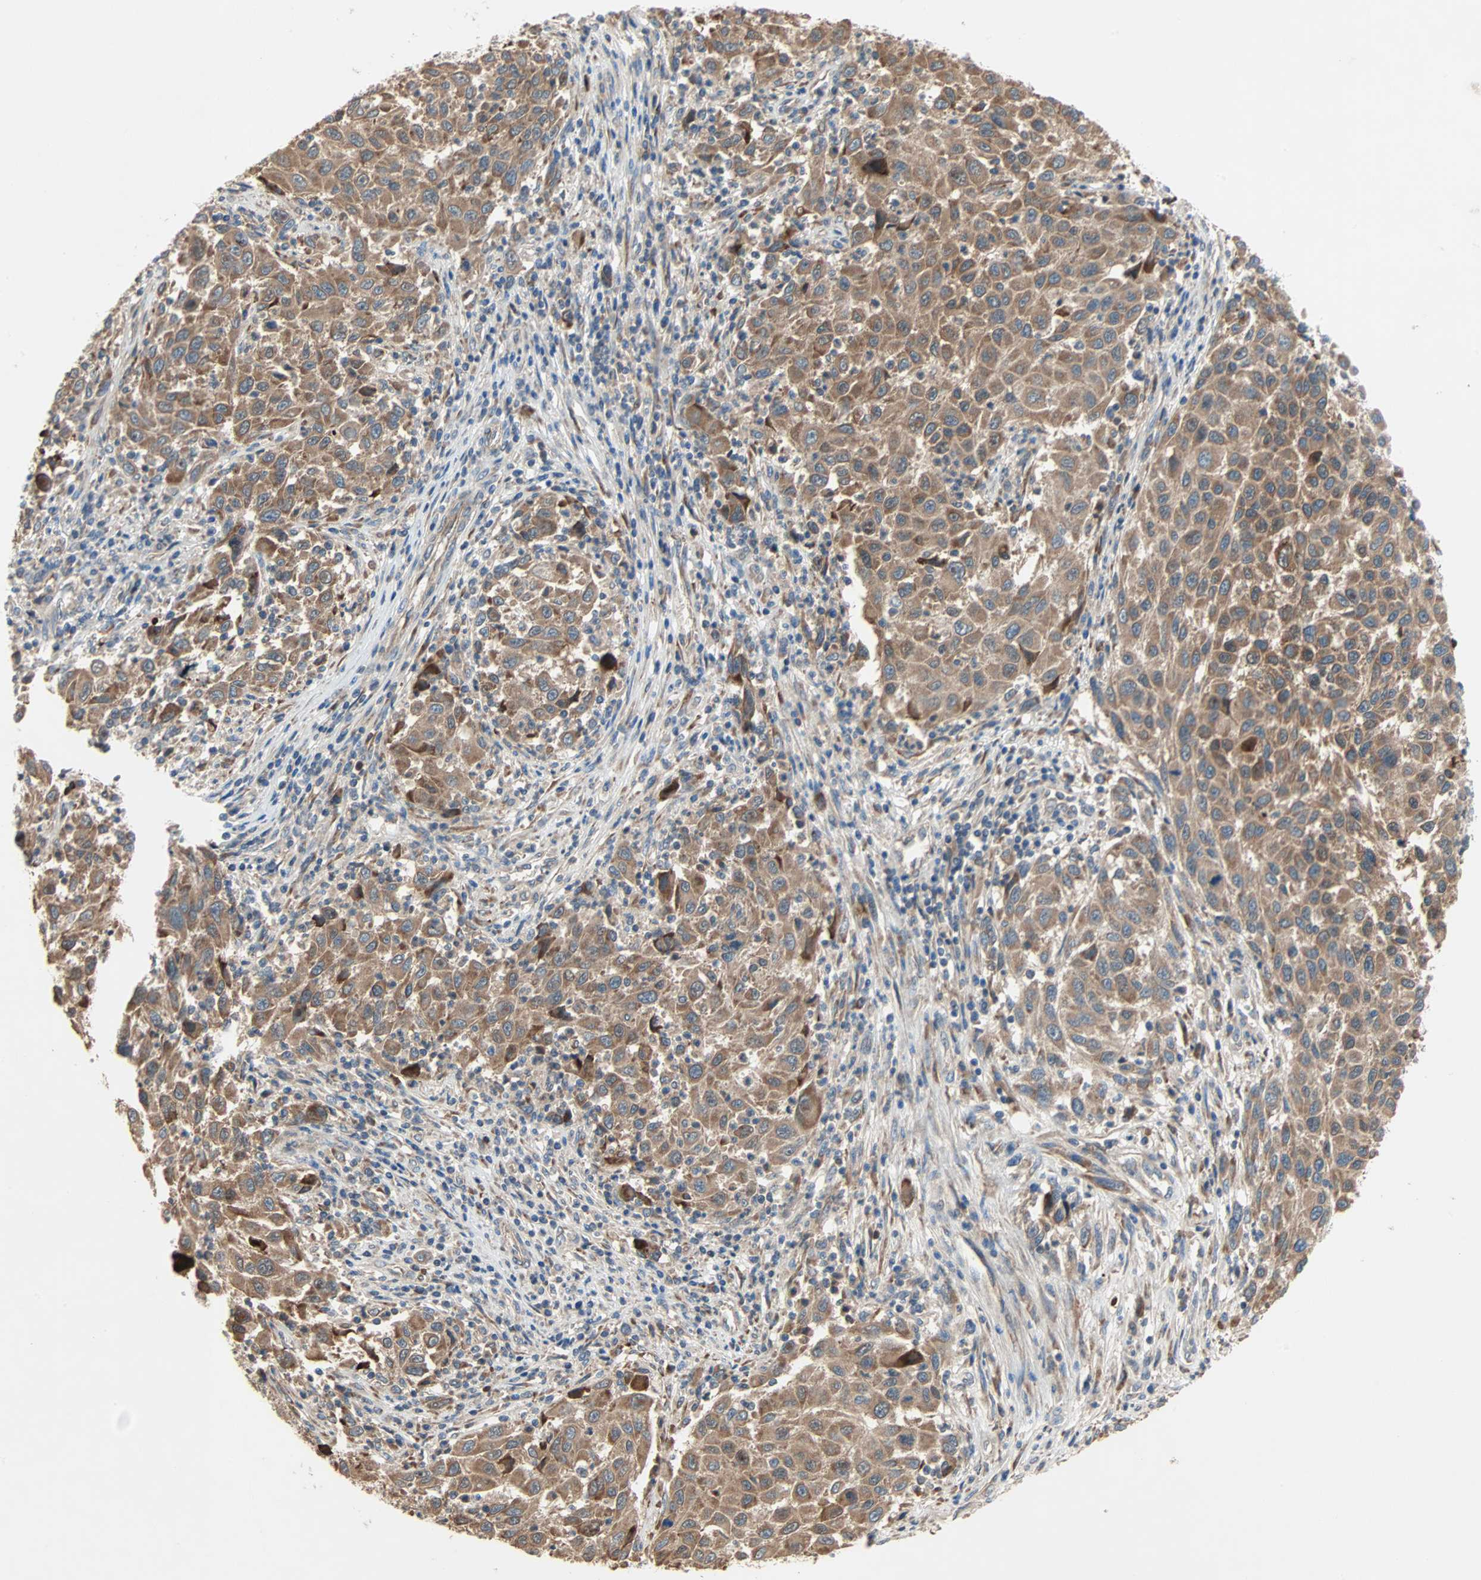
{"staining": {"intensity": "moderate", "quantity": ">75%", "location": "cytoplasmic/membranous"}, "tissue": "melanoma", "cell_type": "Tumor cells", "image_type": "cancer", "snomed": [{"axis": "morphology", "description": "Malignant melanoma, Metastatic site"}, {"axis": "topography", "description": "Lymph node"}], "caption": "Immunohistochemical staining of melanoma demonstrates medium levels of moderate cytoplasmic/membranous expression in about >75% of tumor cells. (IHC, brightfield microscopy, high magnification).", "gene": "XYLT1", "patient": {"sex": "male", "age": 61}}